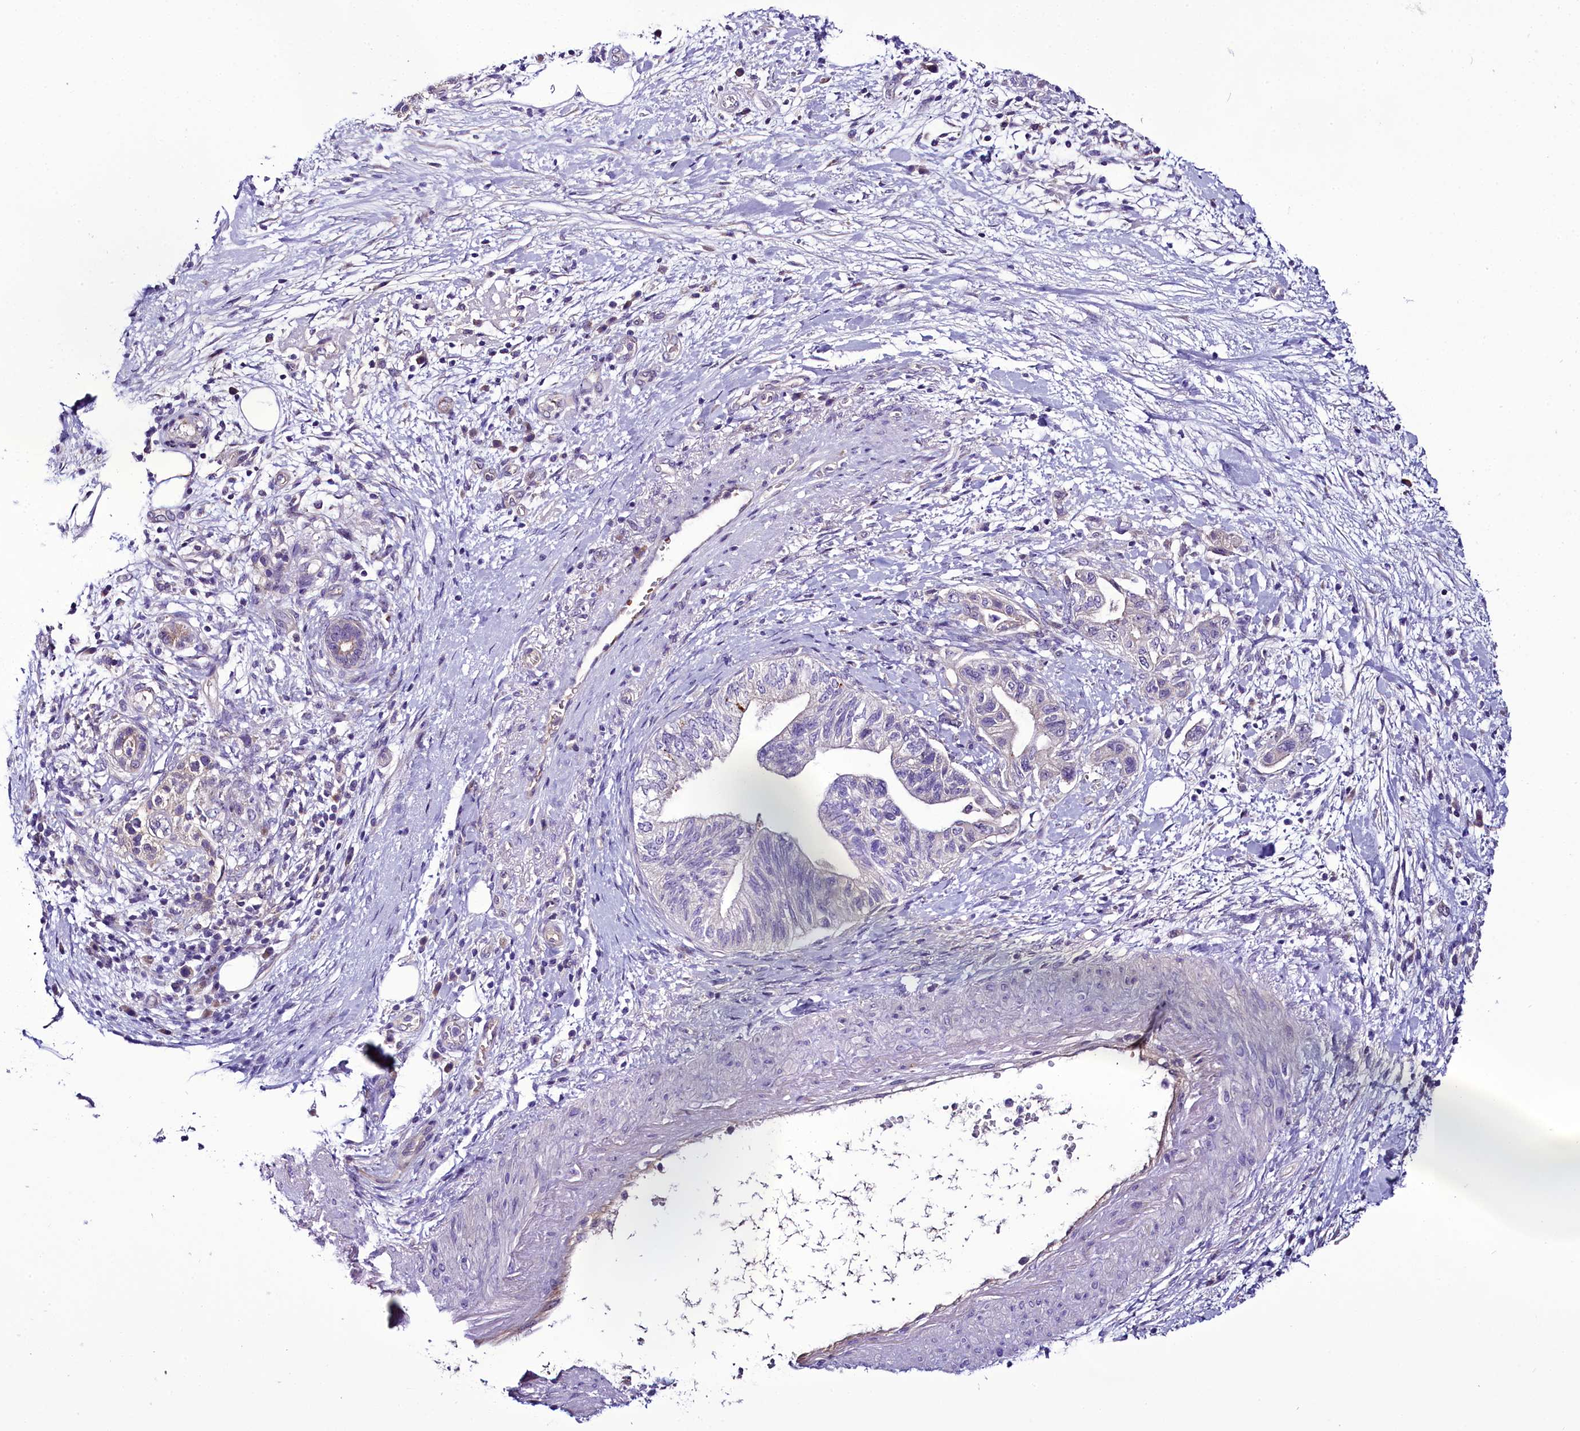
{"staining": {"intensity": "negative", "quantity": "none", "location": "none"}, "tissue": "pancreatic cancer", "cell_type": "Tumor cells", "image_type": "cancer", "snomed": [{"axis": "morphology", "description": "Adenocarcinoma, NOS"}, {"axis": "topography", "description": "Pancreas"}], "caption": "This is a histopathology image of IHC staining of pancreatic cancer (adenocarcinoma), which shows no expression in tumor cells.", "gene": "C9orf40", "patient": {"sex": "female", "age": 73}}